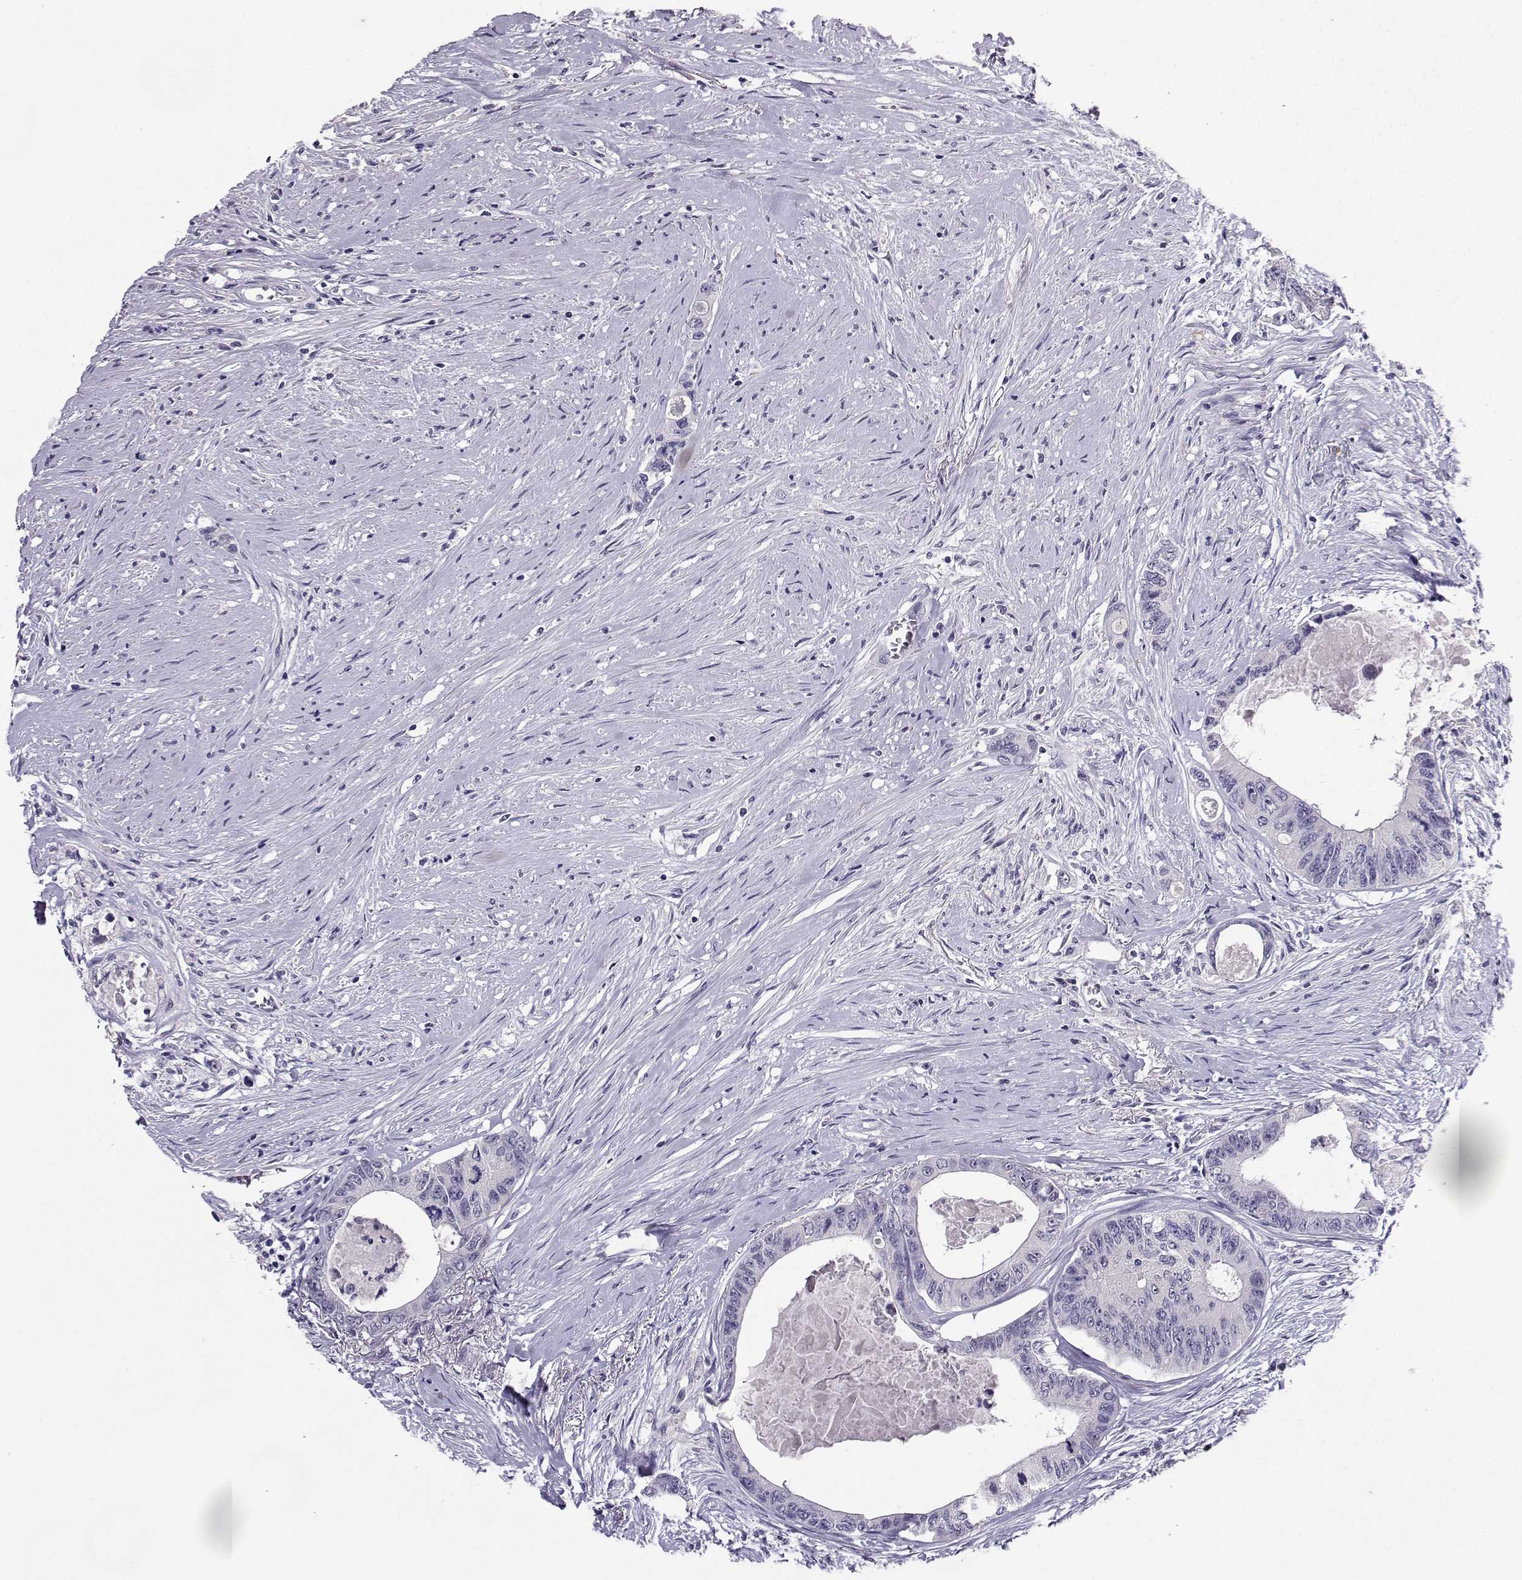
{"staining": {"intensity": "negative", "quantity": "none", "location": "none"}, "tissue": "colorectal cancer", "cell_type": "Tumor cells", "image_type": "cancer", "snomed": [{"axis": "morphology", "description": "Adenocarcinoma, NOS"}, {"axis": "topography", "description": "Rectum"}], "caption": "The IHC histopathology image has no significant positivity in tumor cells of colorectal adenocarcinoma tissue.", "gene": "CARTPT", "patient": {"sex": "male", "age": 59}}